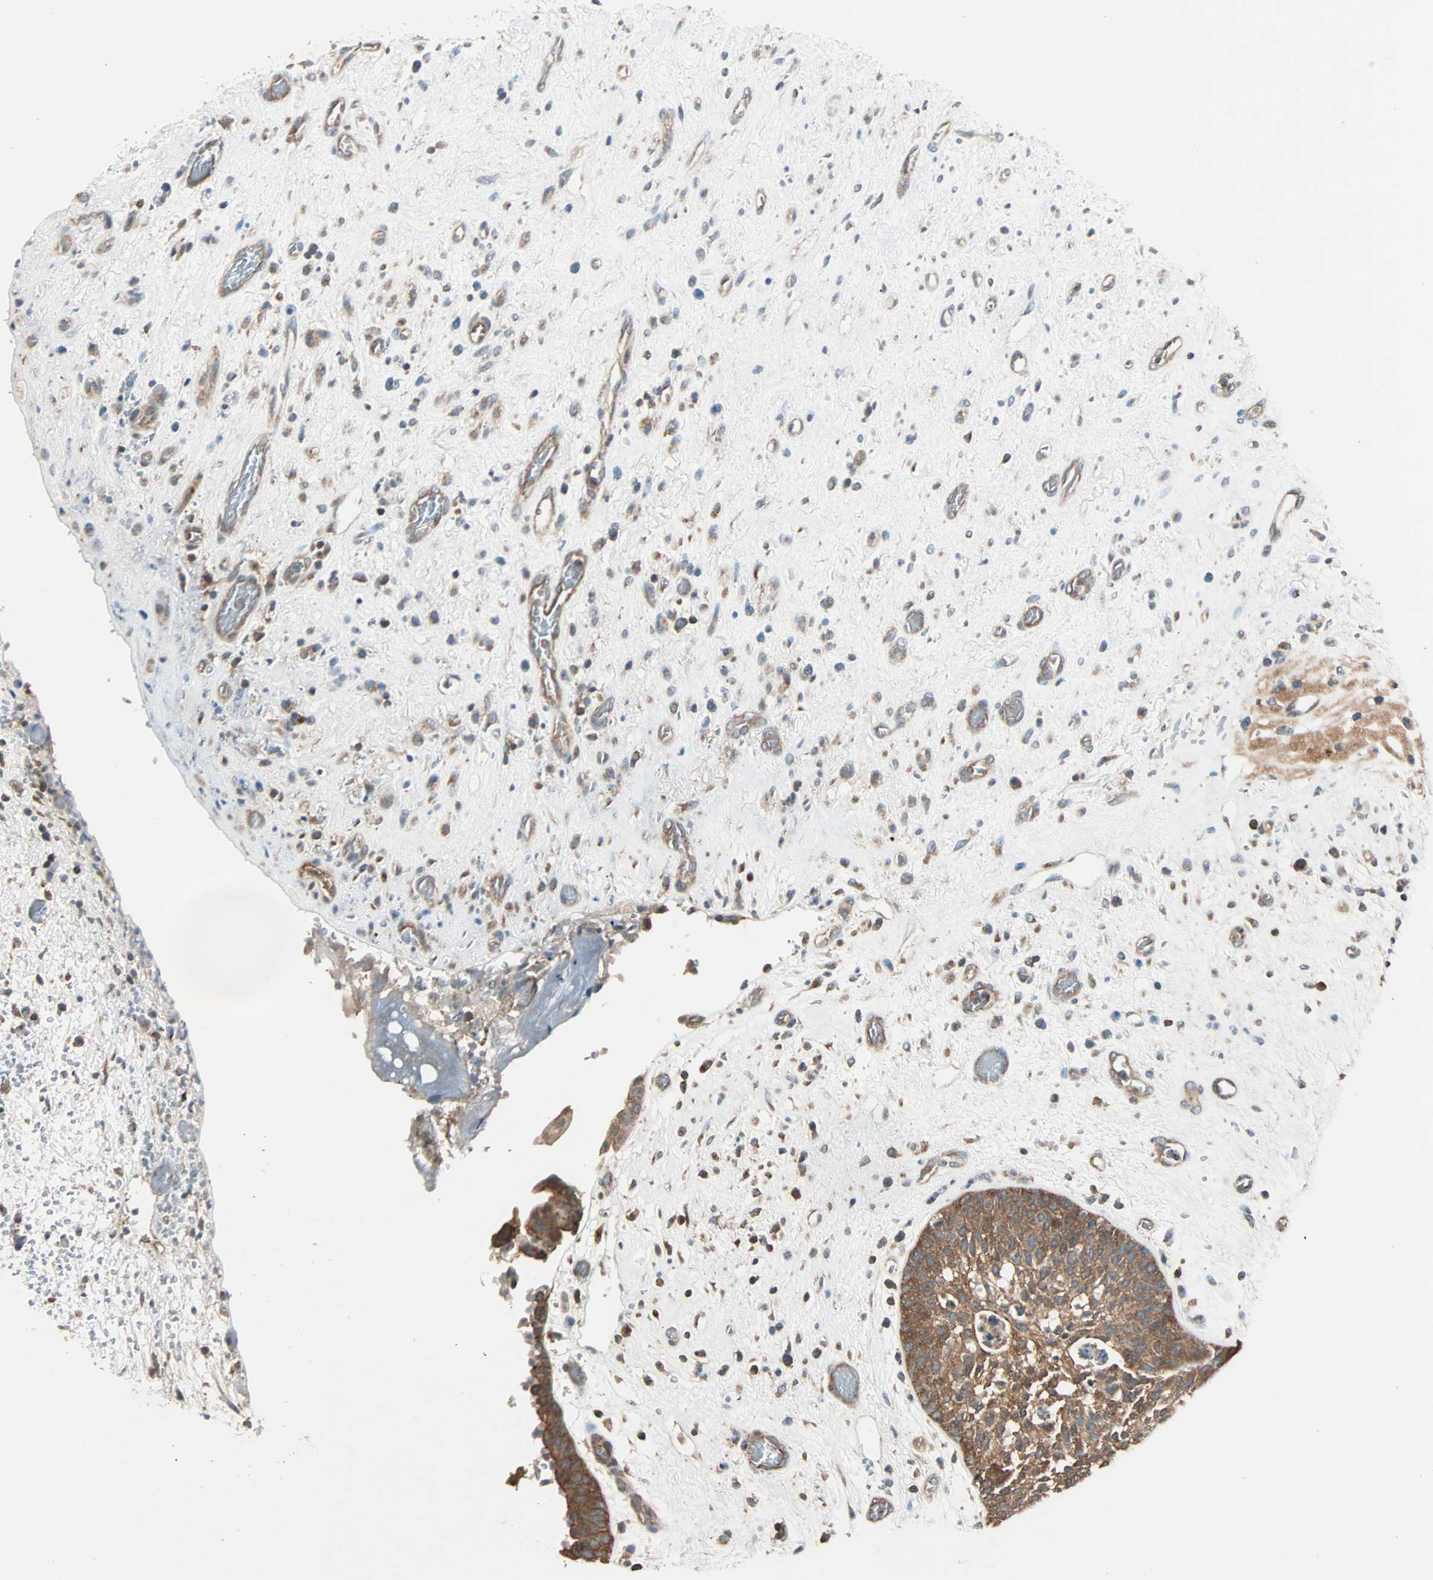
{"staining": {"intensity": "strong", "quantity": ">75%", "location": "cytoplasmic/membranous"}, "tissue": "urinary bladder", "cell_type": "Urothelial cells", "image_type": "normal", "snomed": [{"axis": "morphology", "description": "Normal tissue, NOS"}, {"axis": "topography", "description": "Urinary bladder"}], "caption": "Brown immunohistochemical staining in normal human urinary bladder displays strong cytoplasmic/membranous positivity in approximately >75% of urothelial cells. (Stains: DAB in brown, nuclei in blue, Microscopy: brightfield microscopy at high magnification).", "gene": "MAP3K21", "patient": {"sex": "male", "age": 48}}